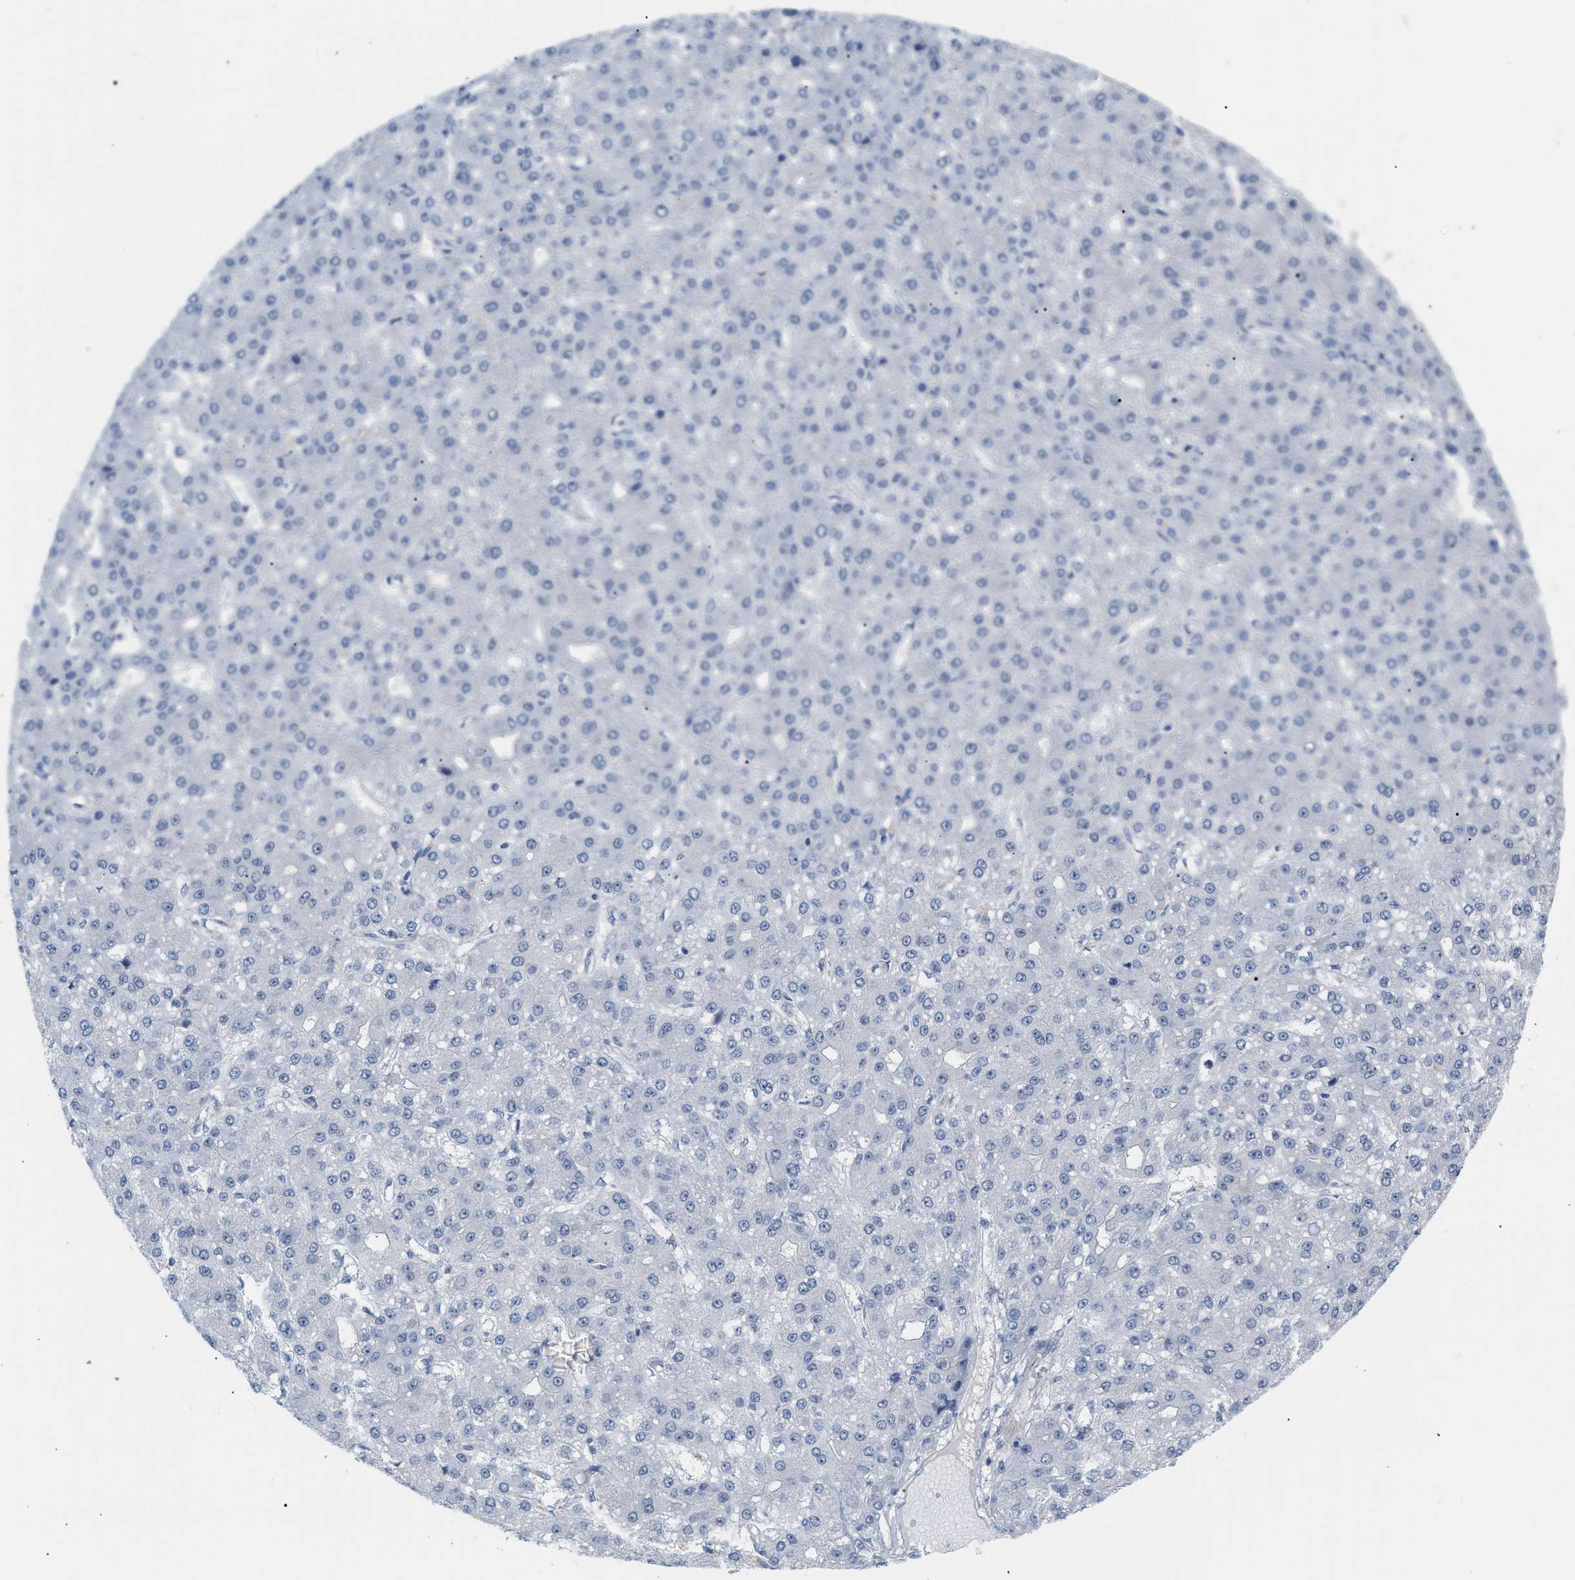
{"staining": {"intensity": "negative", "quantity": "none", "location": "none"}, "tissue": "liver cancer", "cell_type": "Tumor cells", "image_type": "cancer", "snomed": [{"axis": "morphology", "description": "Carcinoma, Hepatocellular, NOS"}, {"axis": "topography", "description": "Liver"}], "caption": "IHC photomicrograph of liver cancer (hepatocellular carcinoma) stained for a protein (brown), which shows no positivity in tumor cells.", "gene": "LRCH1", "patient": {"sex": "male", "age": 67}}